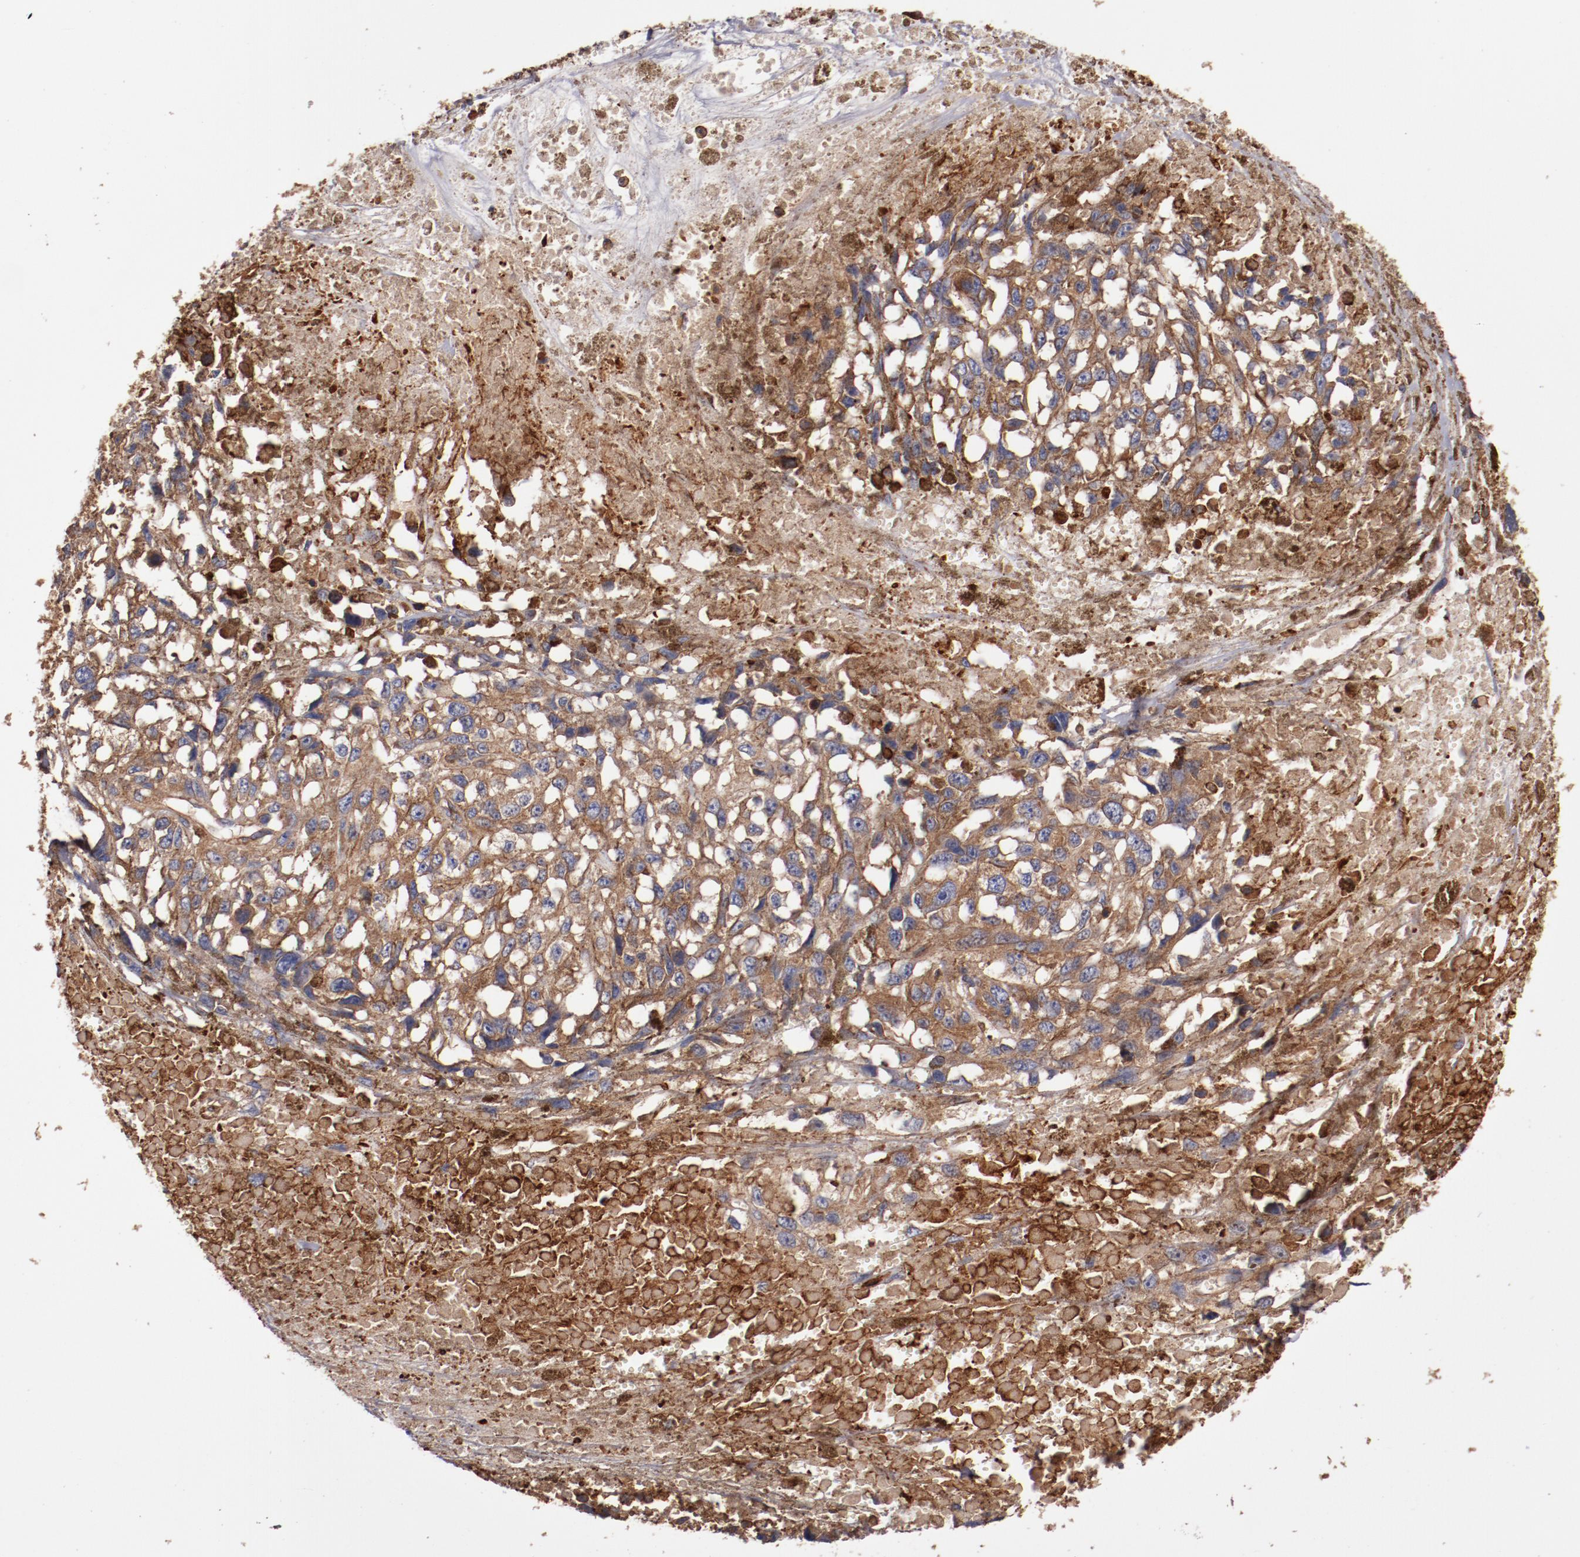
{"staining": {"intensity": "strong", "quantity": ">75%", "location": "cytoplasmic/membranous"}, "tissue": "melanoma", "cell_type": "Tumor cells", "image_type": "cancer", "snomed": [{"axis": "morphology", "description": "Malignant melanoma, Metastatic site"}, {"axis": "topography", "description": "Lymph node"}], "caption": "High-power microscopy captured an immunohistochemistry (IHC) histopathology image of melanoma, revealing strong cytoplasmic/membranous expression in about >75% of tumor cells.", "gene": "TMOD3", "patient": {"sex": "male", "age": 59}}